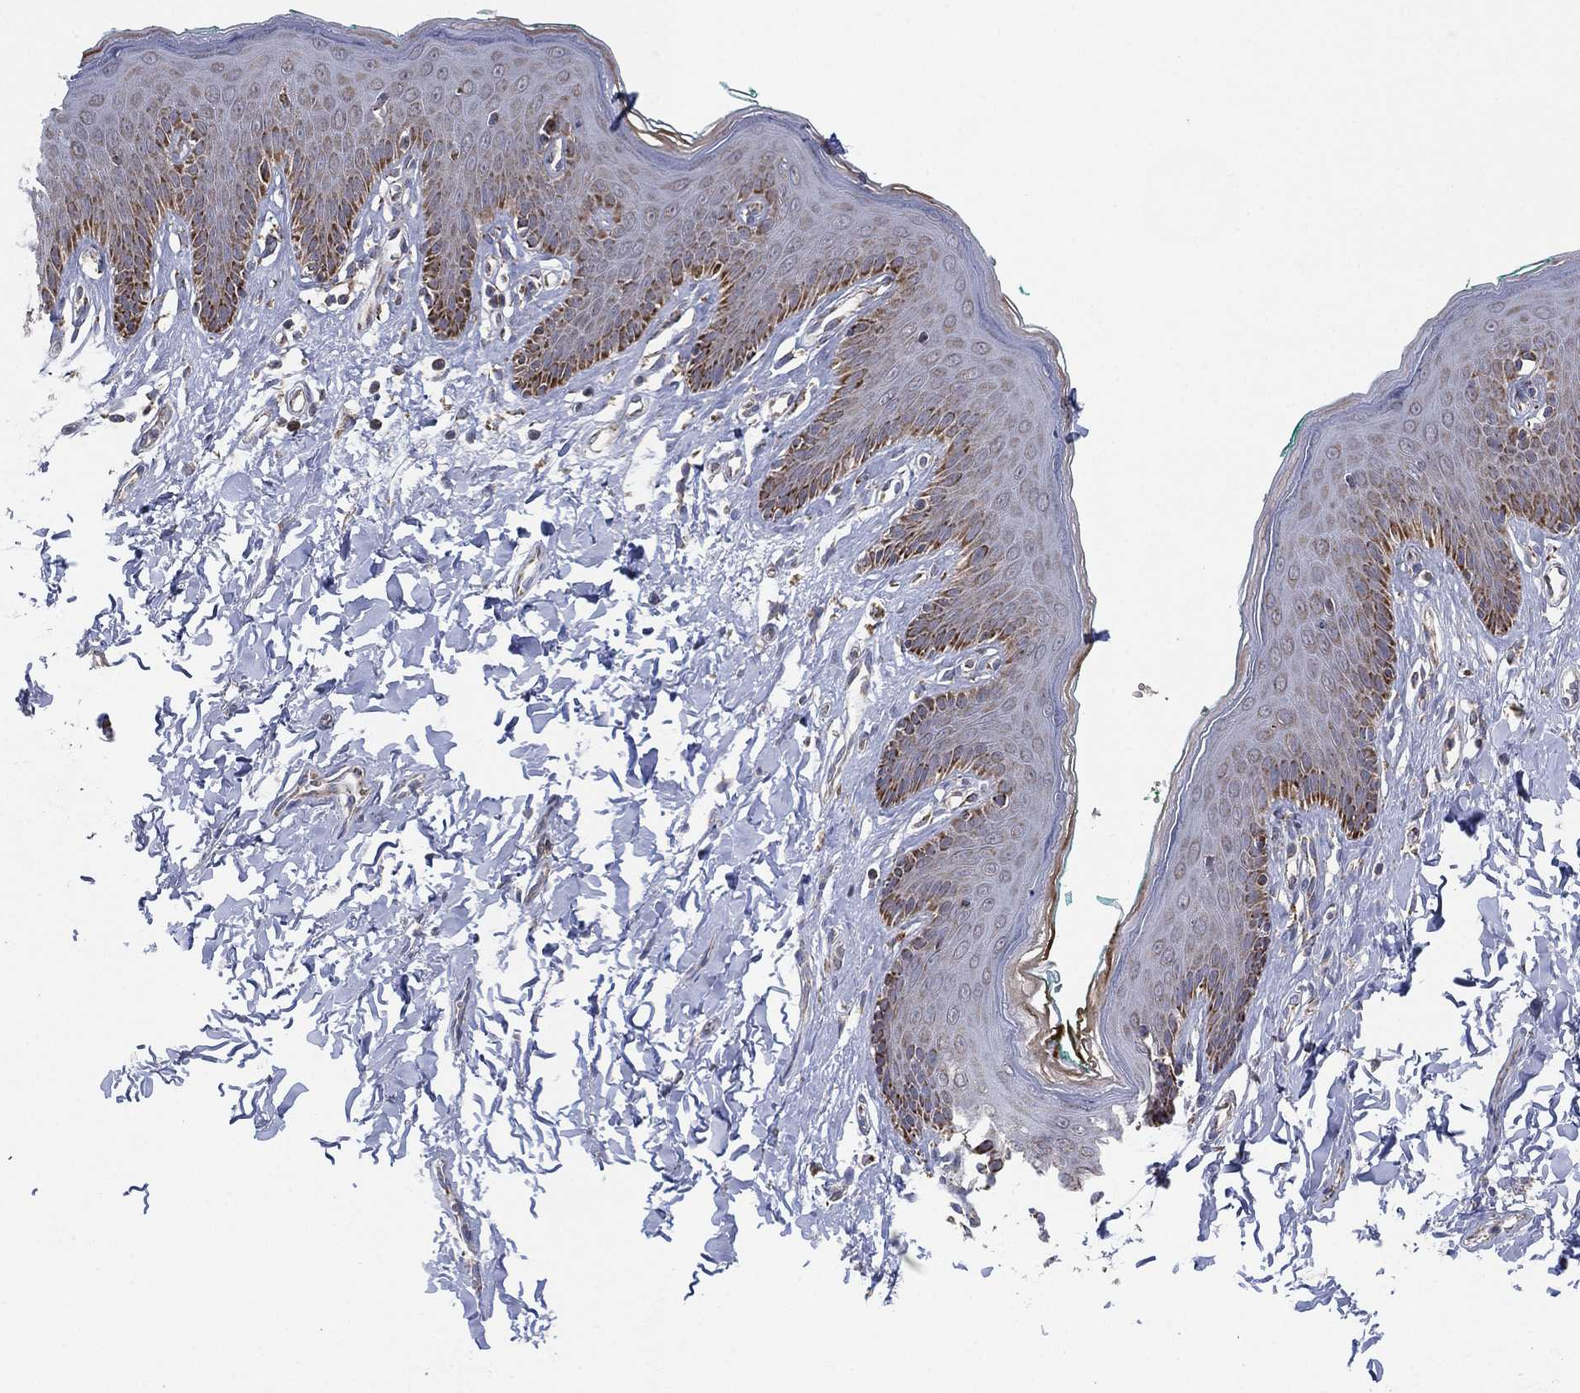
{"staining": {"intensity": "strong", "quantity": "<25%", "location": "cytoplasmic/membranous"}, "tissue": "skin", "cell_type": "Epidermal cells", "image_type": "normal", "snomed": [{"axis": "morphology", "description": "Normal tissue, NOS"}, {"axis": "topography", "description": "Vulva"}], "caption": "This histopathology image demonstrates immunohistochemistry (IHC) staining of unremarkable skin, with medium strong cytoplasmic/membranous expression in about <25% of epidermal cells.", "gene": "PSMG4", "patient": {"sex": "female", "age": 66}}